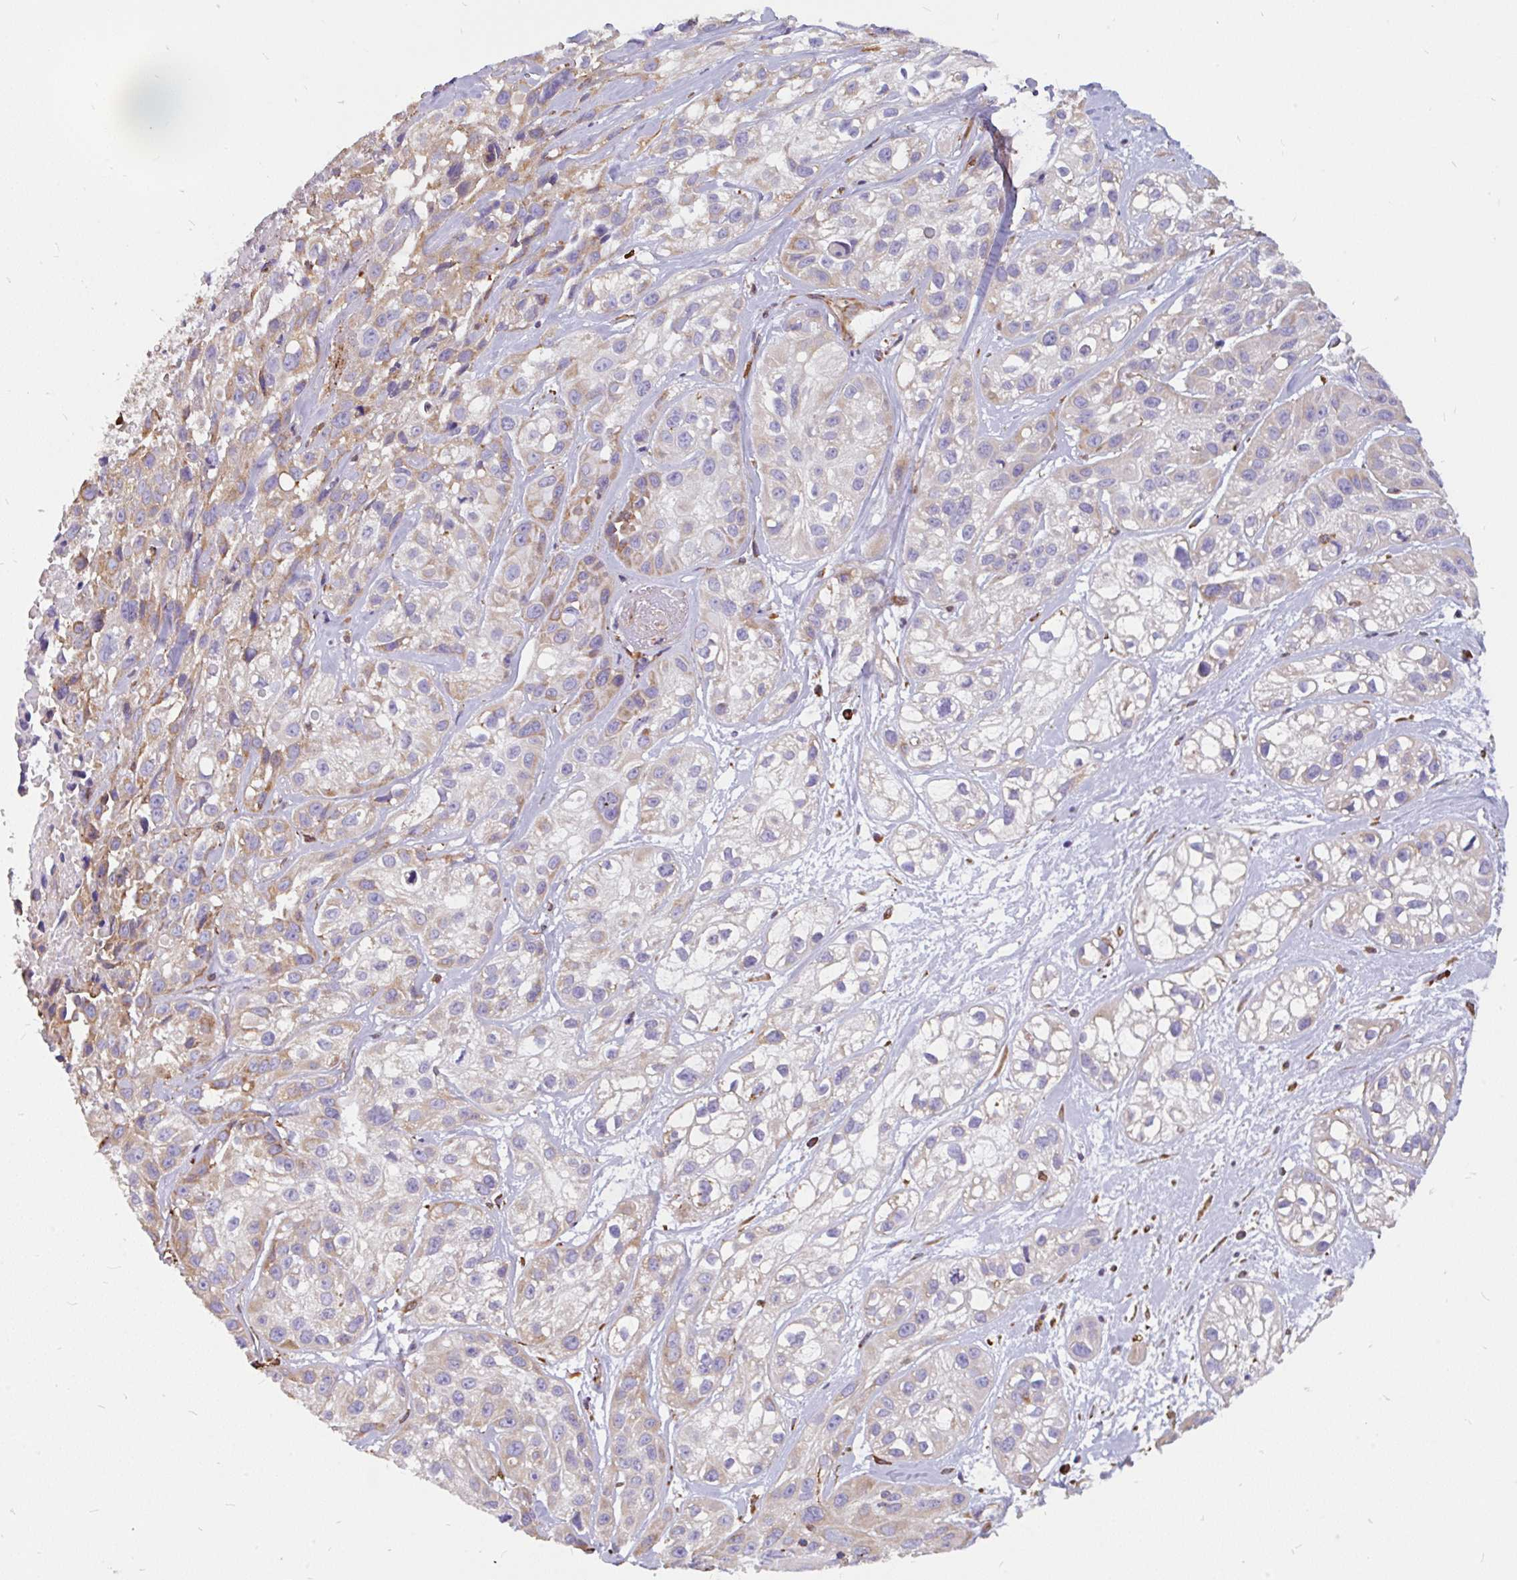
{"staining": {"intensity": "moderate", "quantity": "<25%", "location": "cytoplasmic/membranous"}, "tissue": "skin cancer", "cell_type": "Tumor cells", "image_type": "cancer", "snomed": [{"axis": "morphology", "description": "Squamous cell carcinoma, NOS"}, {"axis": "topography", "description": "Skin"}], "caption": "Skin cancer (squamous cell carcinoma) tissue demonstrates moderate cytoplasmic/membranous staining in approximately <25% of tumor cells, visualized by immunohistochemistry.", "gene": "EML5", "patient": {"sex": "male", "age": 82}}